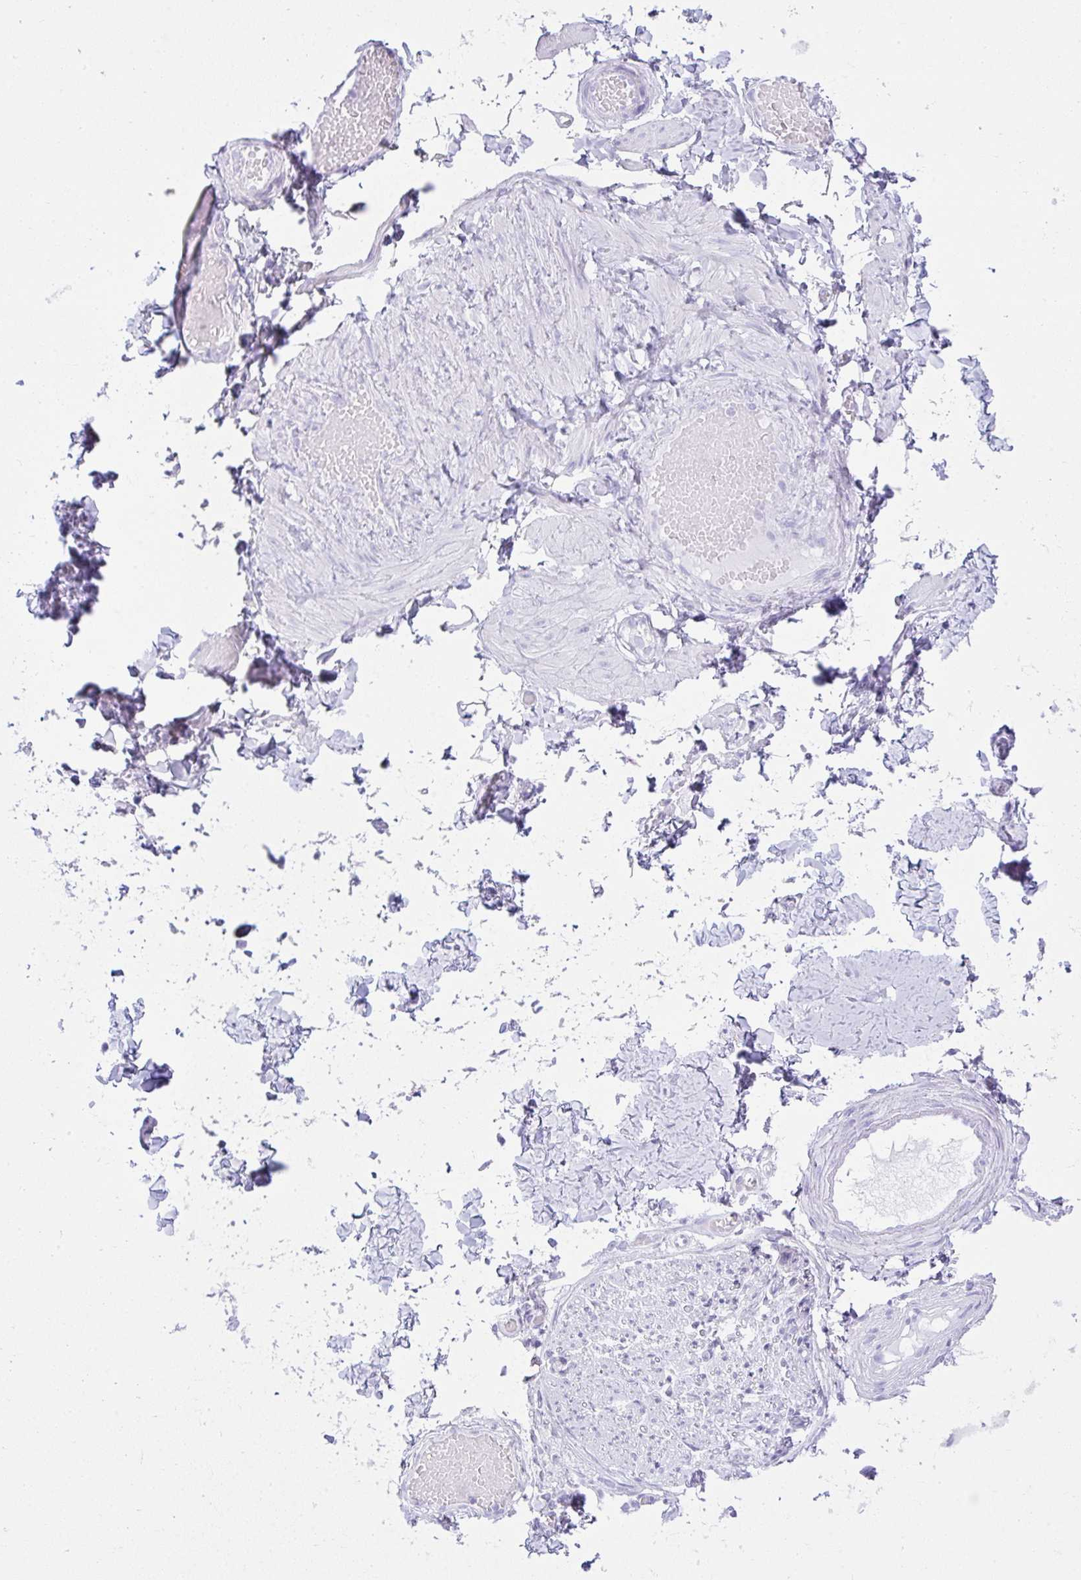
{"staining": {"intensity": "negative", "quantity": "none", "location": "none"}, "tissue": "adipose tissue", "cell_type": "Adipocytes", "image_type": "normal", "snomed": [{"axis": "morphology", "description": "Normal tissue, NOS"}, {"axis": "topography", "description": "Soft tissue"}, {"axis": "topography", "description": "Adipose tissue"}, {"axis": "topography", "description": "Vascular tissue"}, {"axis": "topography", "description": "Peripheral nerve tissue"}], "caption": "This image is of unremarkable adipose tissue stained with IHC to label a protein in brown with the nuclei are counter-stained blue. There is no staining in adipocytes.", "gene": "CDADC1", "patient": {"sex": "male", "age": 29}}